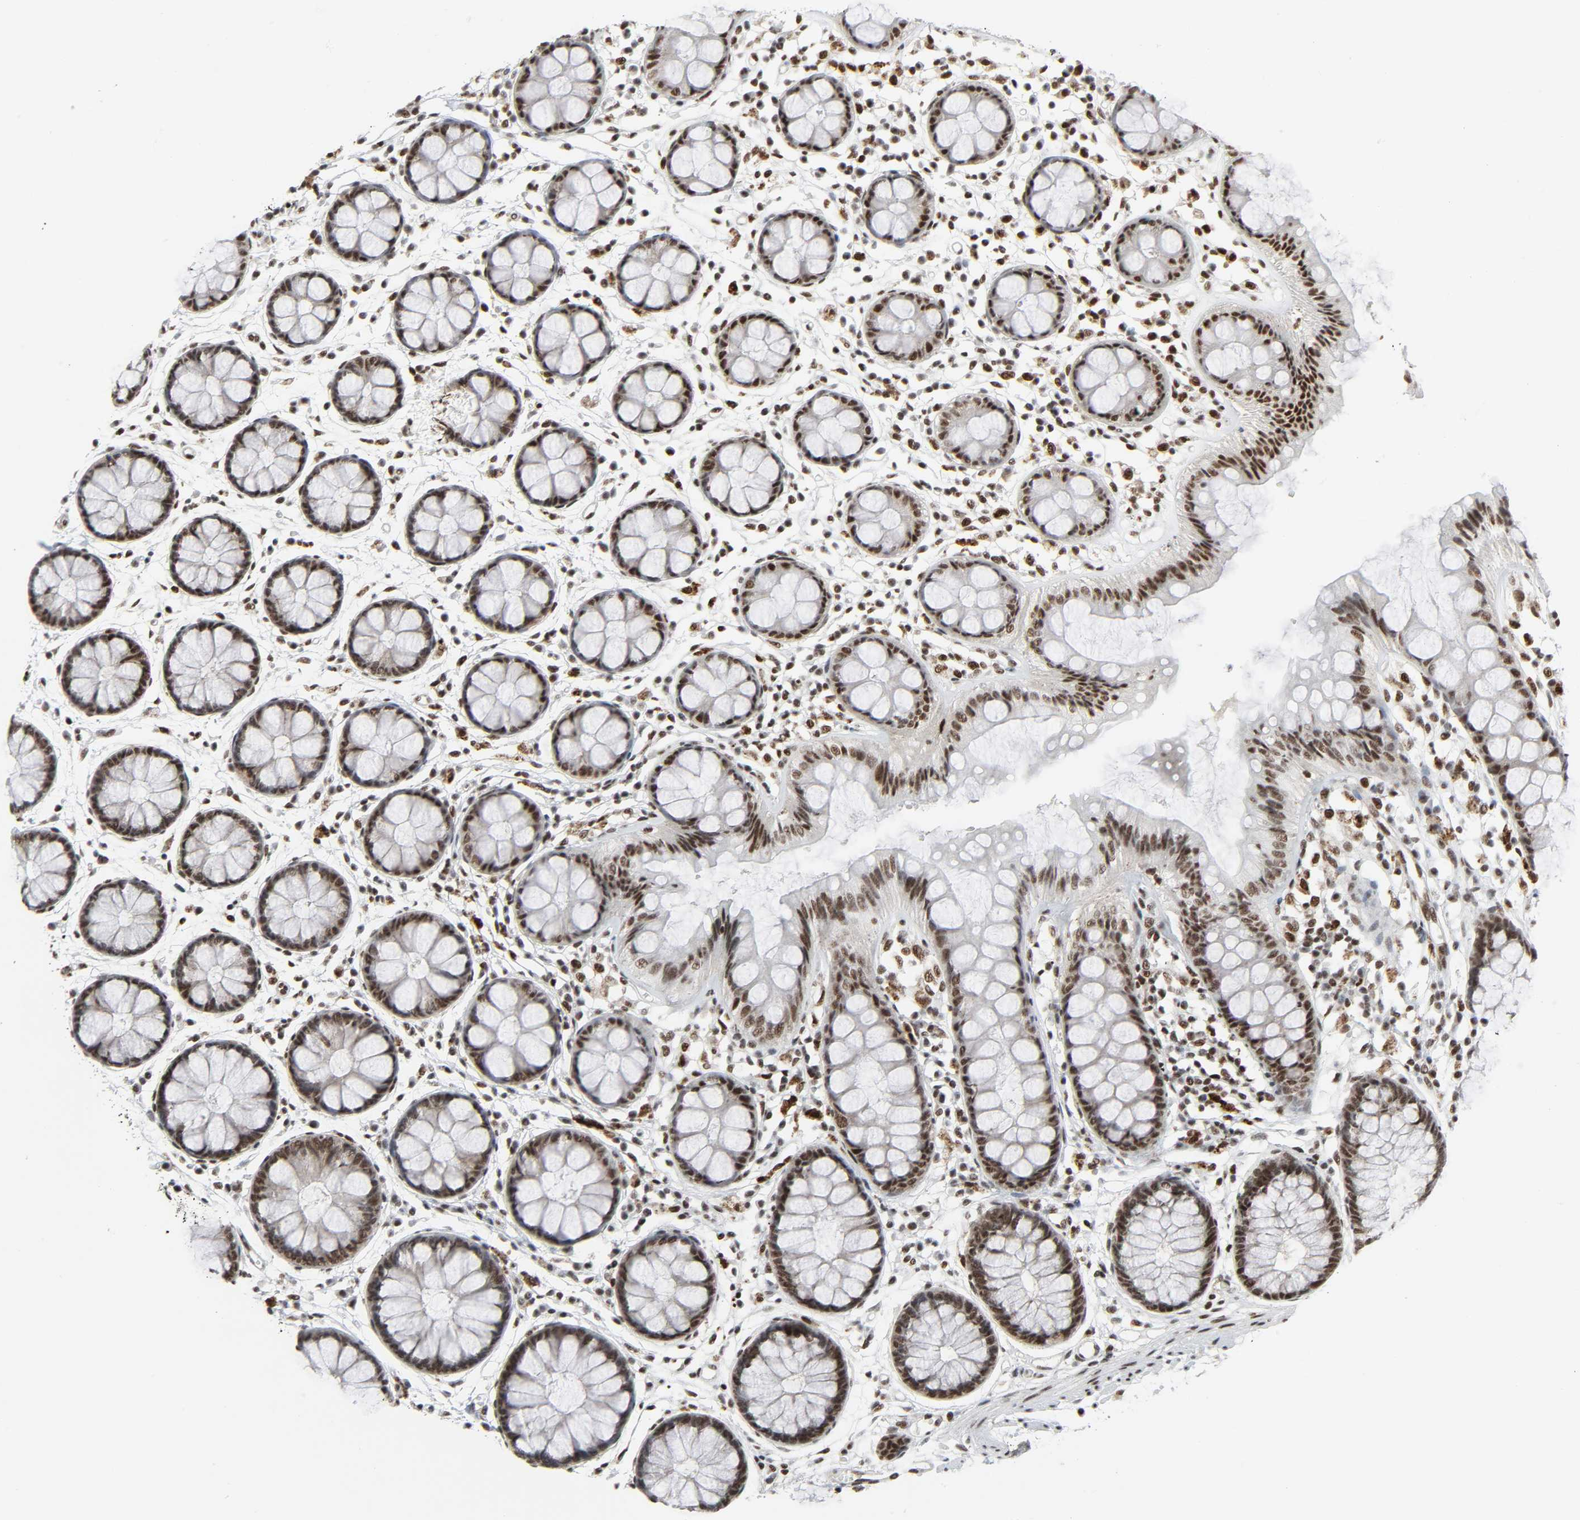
{"staining": {"intensity": "strong", "quantity": ">75%", "location": "nuclear"}, "tissue": "rectum", "cell_type": "Glandular cells", "image_type": "normal", "snomed": [{"axis": "morphology", "description": "Normal tissue, NOS"}, {"axis": "topography", "description": "Rectum"}], "caption": "Strong nuclear protein expression is present in about >75% of glandular cells in rectum.", "gene": "CDK7", "patient": {"sex": "female", "age": 66}}